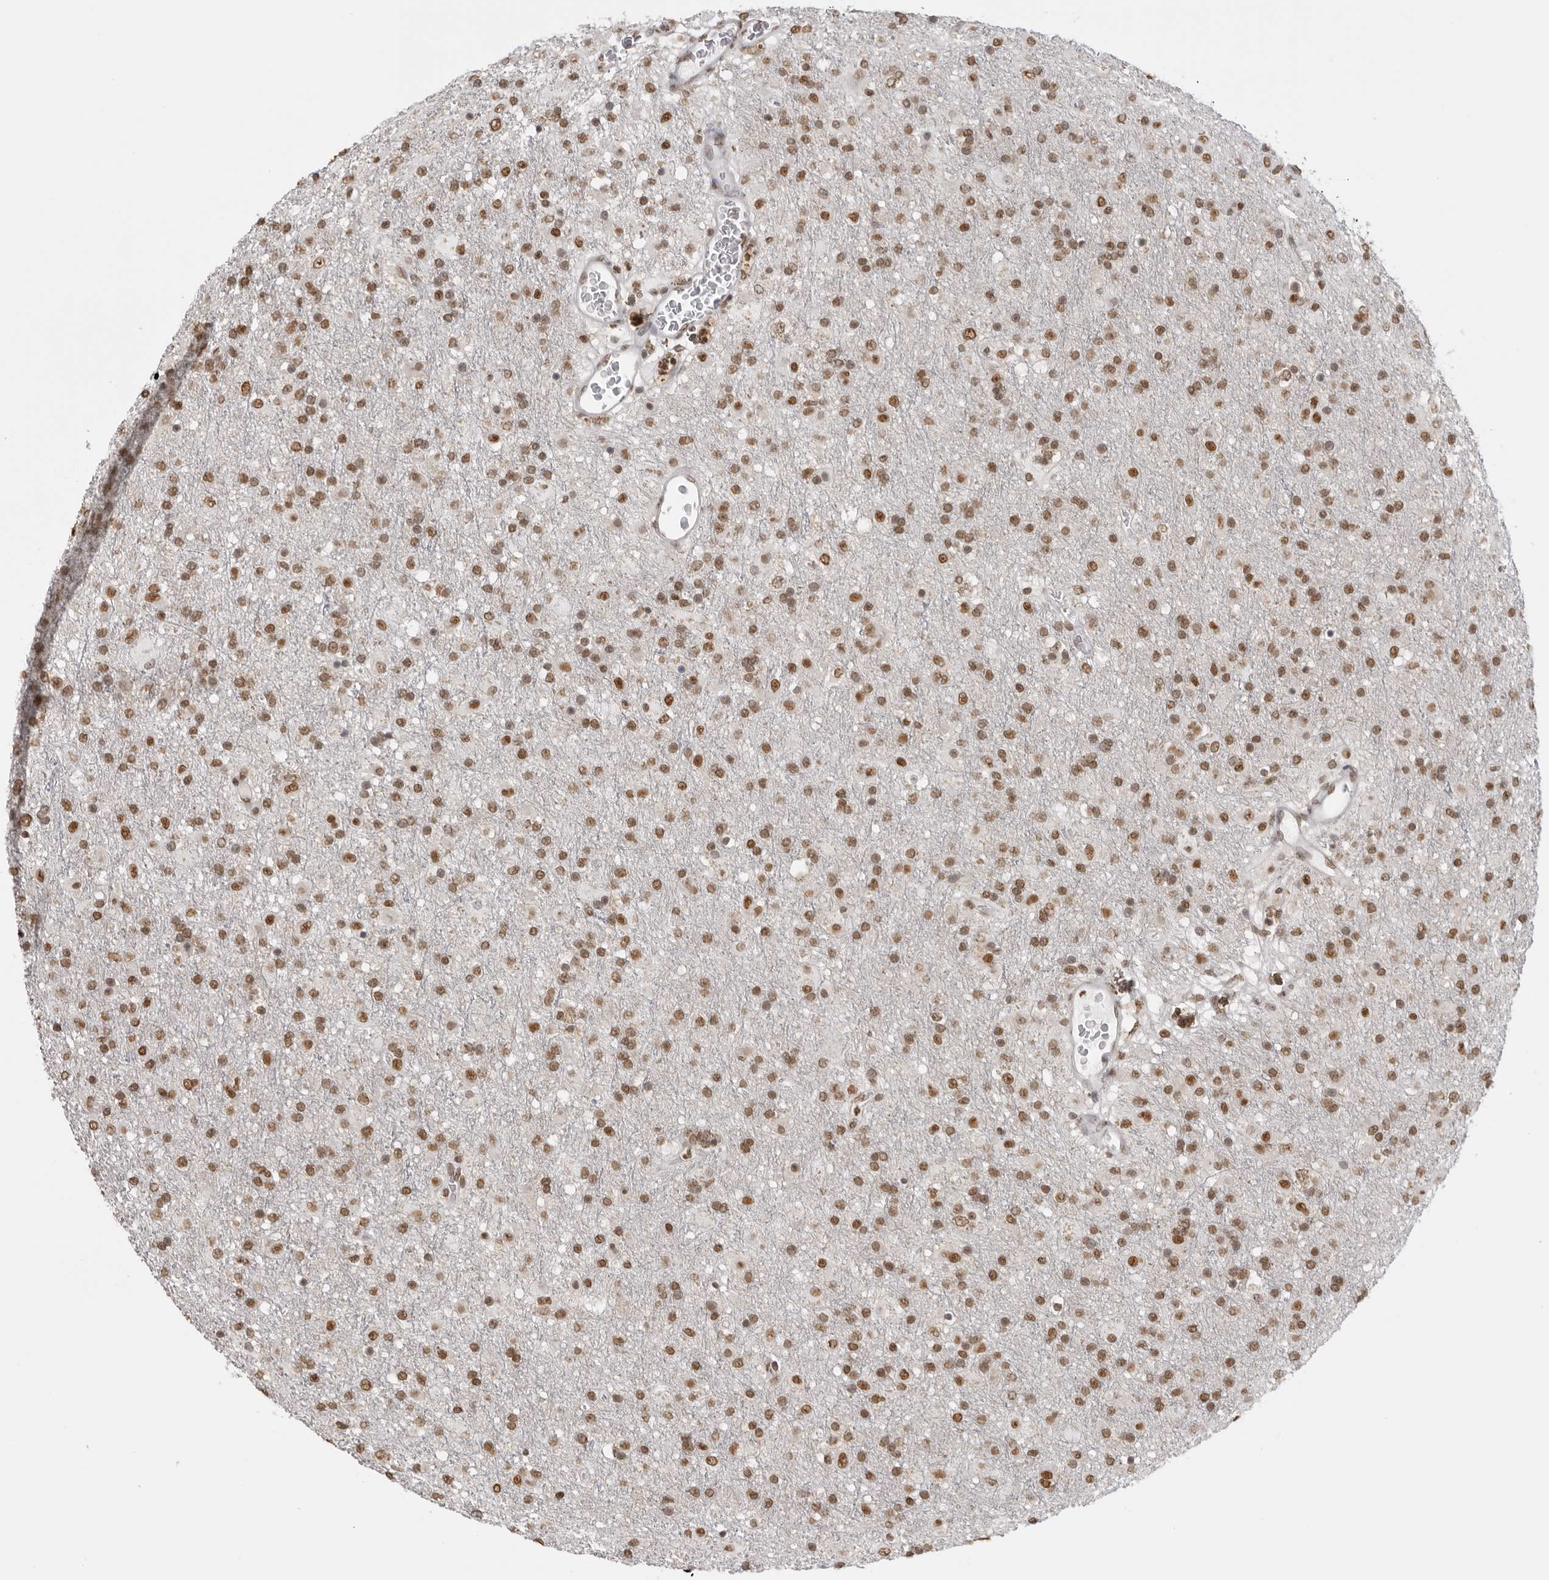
{"staining": {"intensity": "moderate", "quantity": ">75%", "location": "nuclear"}, "tissue": "glioma", "cell_type": "Tumor cells", "image_type": "cancer", "snomed": [{"axis": "morphology", "description": "Glioma, malignant, Low grade"}, {"axis": "topography", "description": "Brain"}], "caption": "Glioma was stained to show a protein in brown. There is medium levels of moderate nuclear expression in about >75% of tumor cells. The protein is shown in brown color, while the nuclei are stained blue.", "gene": "RPA2", "patient": {"sex": "male", "age": 65}}